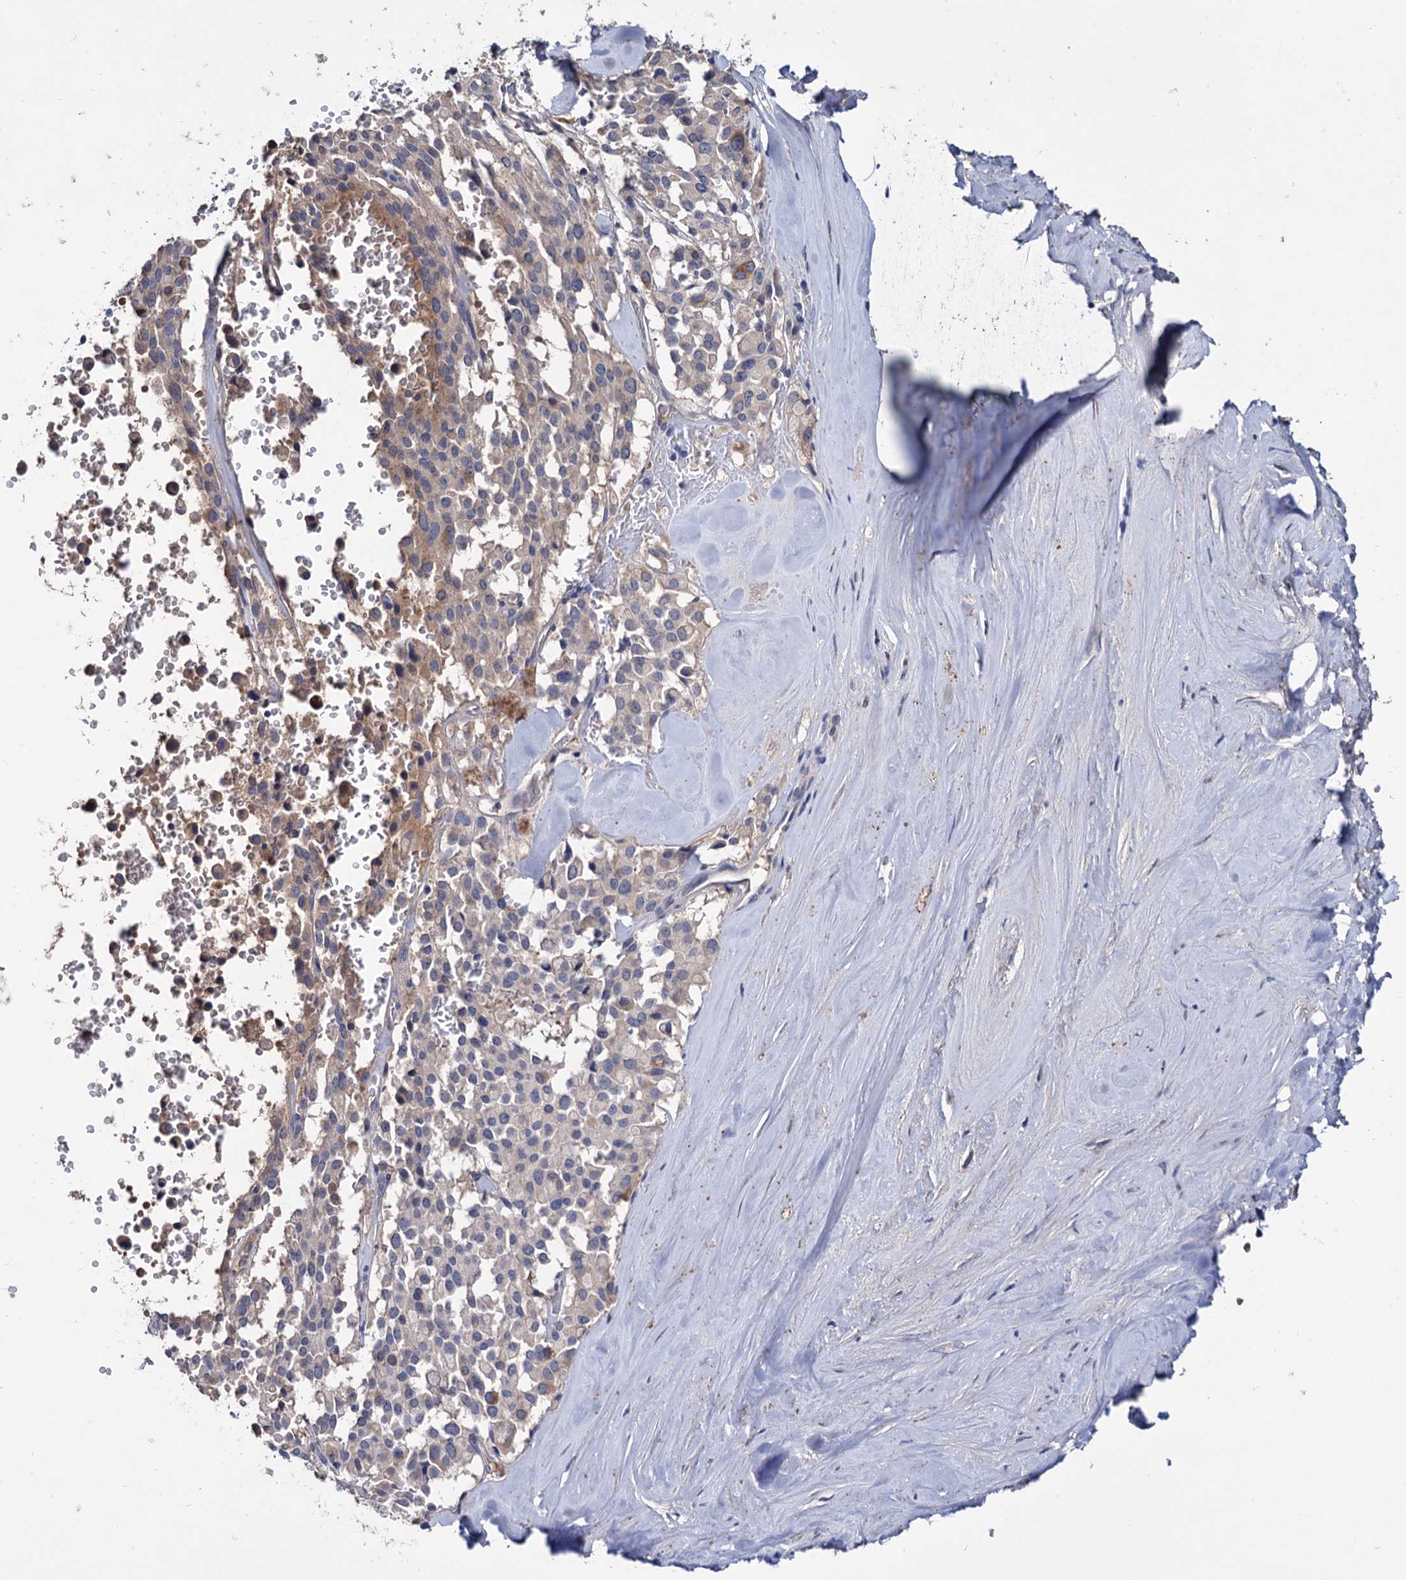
{"staining": {"intensity": "negative", "quantity": "none", "location": "none"}, "tissue": "pancreatic cancer", "cell_type": "Tumor cells", "image_type": "cancer", "snomed": [{"axis": "morphology", "description": "Adenocarcinoma, NOS"}, {"axis": "topography", "description": "Pancreas"}], "caption": "Pancreatic cancer stained for a protein using IHC reveals no staining tumor cells.", "gene": "NPAS4", "patient": {"sex": "male", "age": 65}}